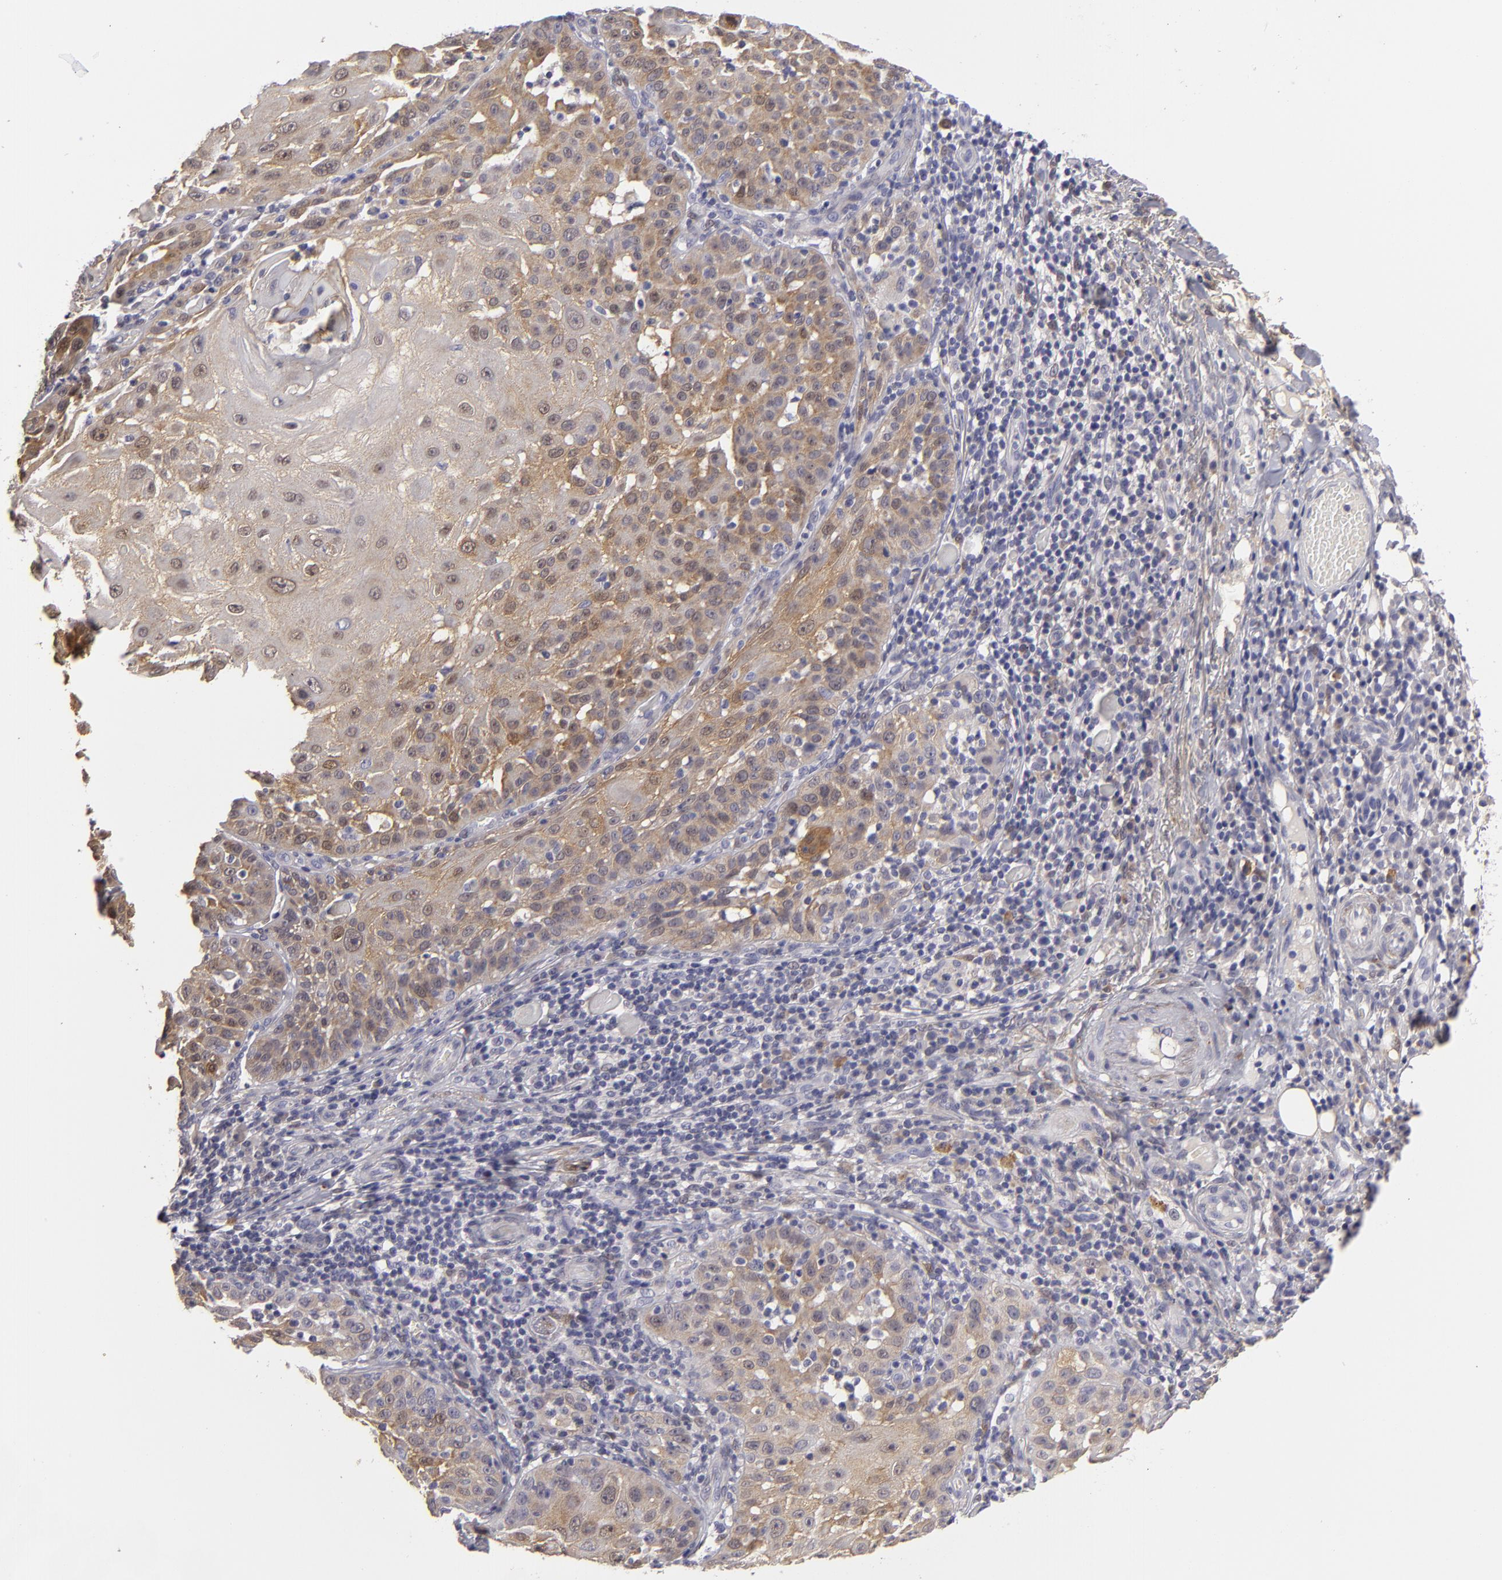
{"staining": {"intensity": "moderate", "quantity": "25%-75%", "location": "cytoplasmic/membranous"}, "tissue": "skin cancer", "cell_type": "Tumor cells", "image_type": "cancer", "snomed": [{"axis": "morphology", "description": "Squamous cell carcinoma, NOS"}, {"axis": "topography", "description": "Skin"}], "caption": "DAB immunohistochemical staining of human squamous cell carcinoma (skin) exhibits moderate cytoplasmic/membranous protein expression in approximately 25%-75% of tumor cells.", "gene": "EFS", "patient": {"sex": "female", "age": 89}}